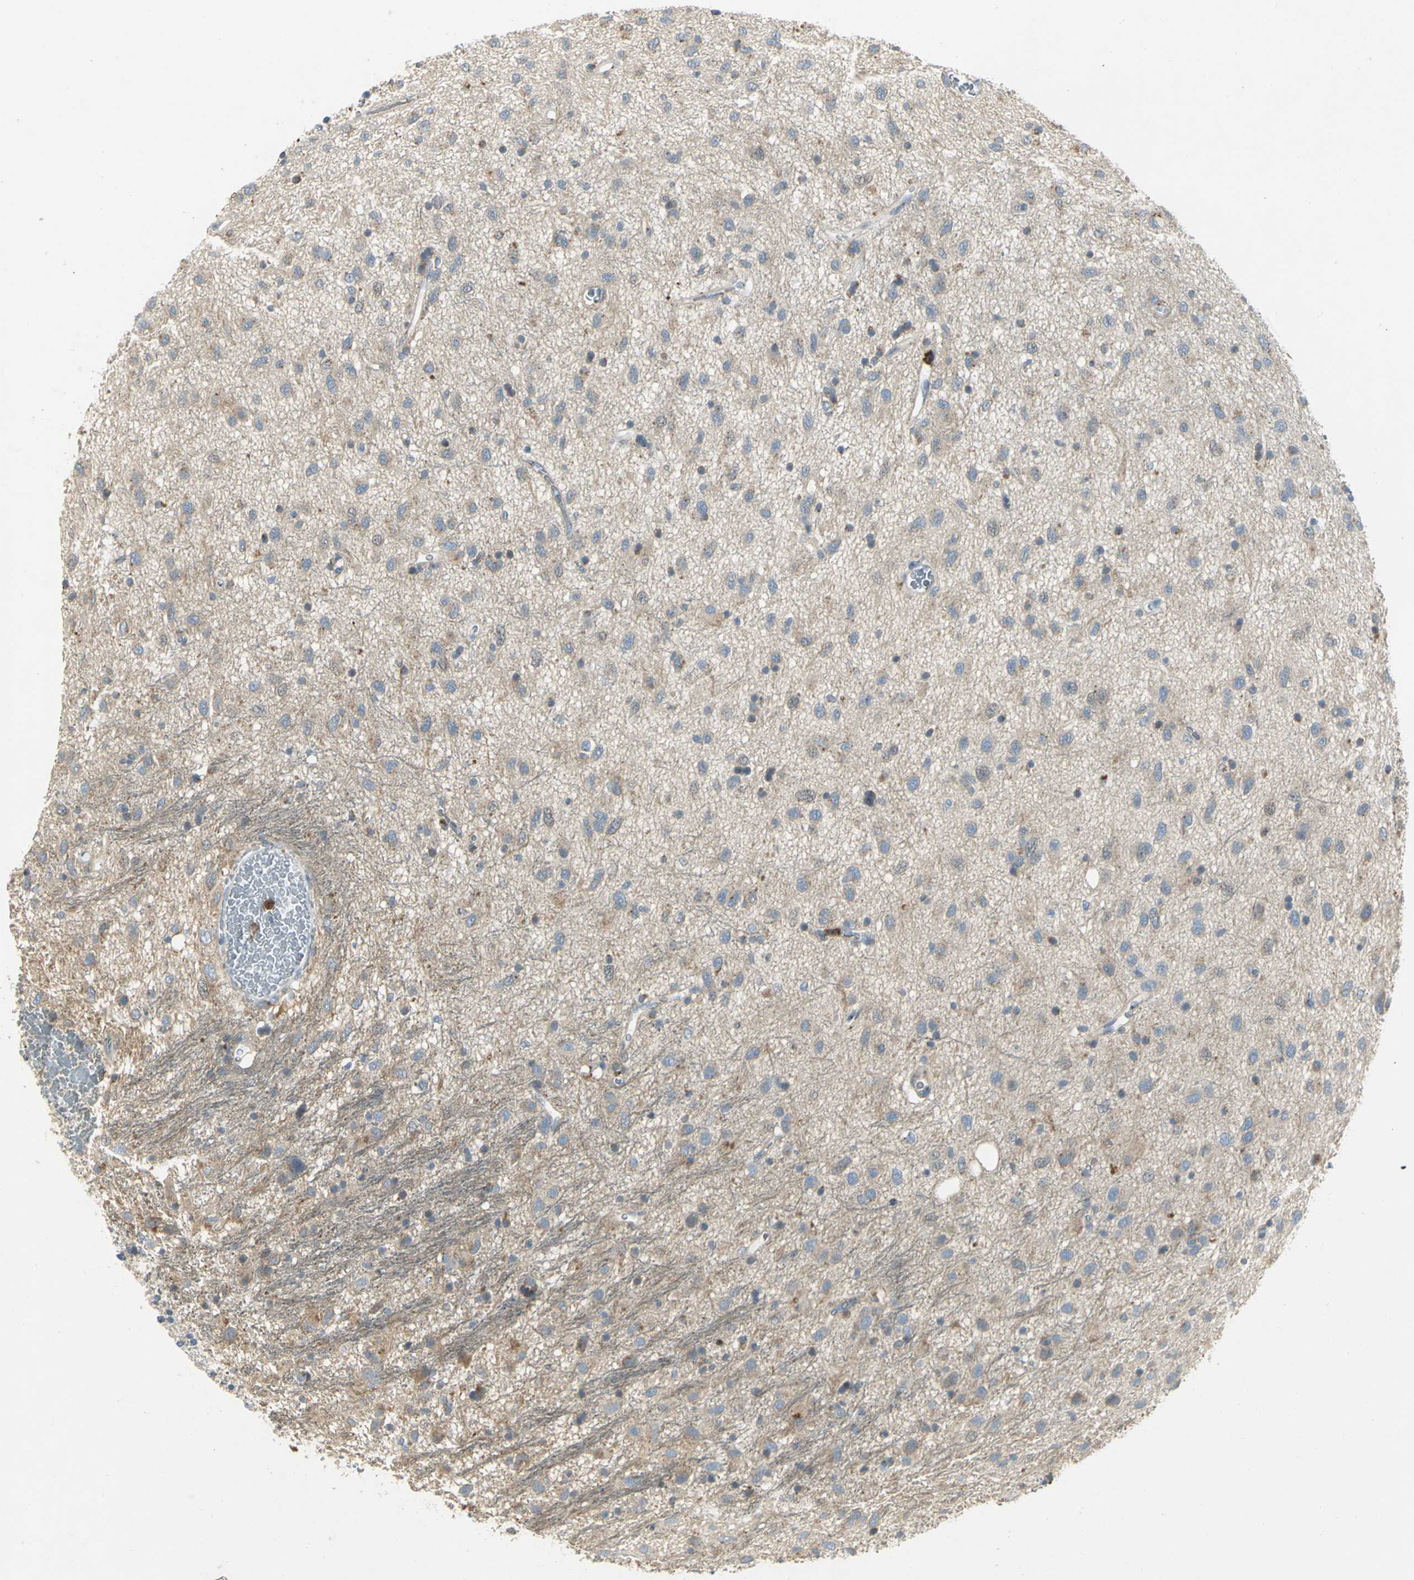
{"staining": {"intensity": "weak", "quantity": ">75%", "location": "cytoplasmic/membranous"}, "tissue": "glioma", "cell_type": "Tumor cells", "image_type": "cancer", "snomed": [{"axis": "morphology", "description": "Glioma, malignant, Low grade"}, {"axis": "topography", "description": "Brain"}], "caption": "Immunohistochemical staining of glioma shows low levels of weak cytoplasmic/membranous staining in about >75% of tumor cells.", "gene": "TM9SF2", "patient": {"sex": "male", "age": 77}}